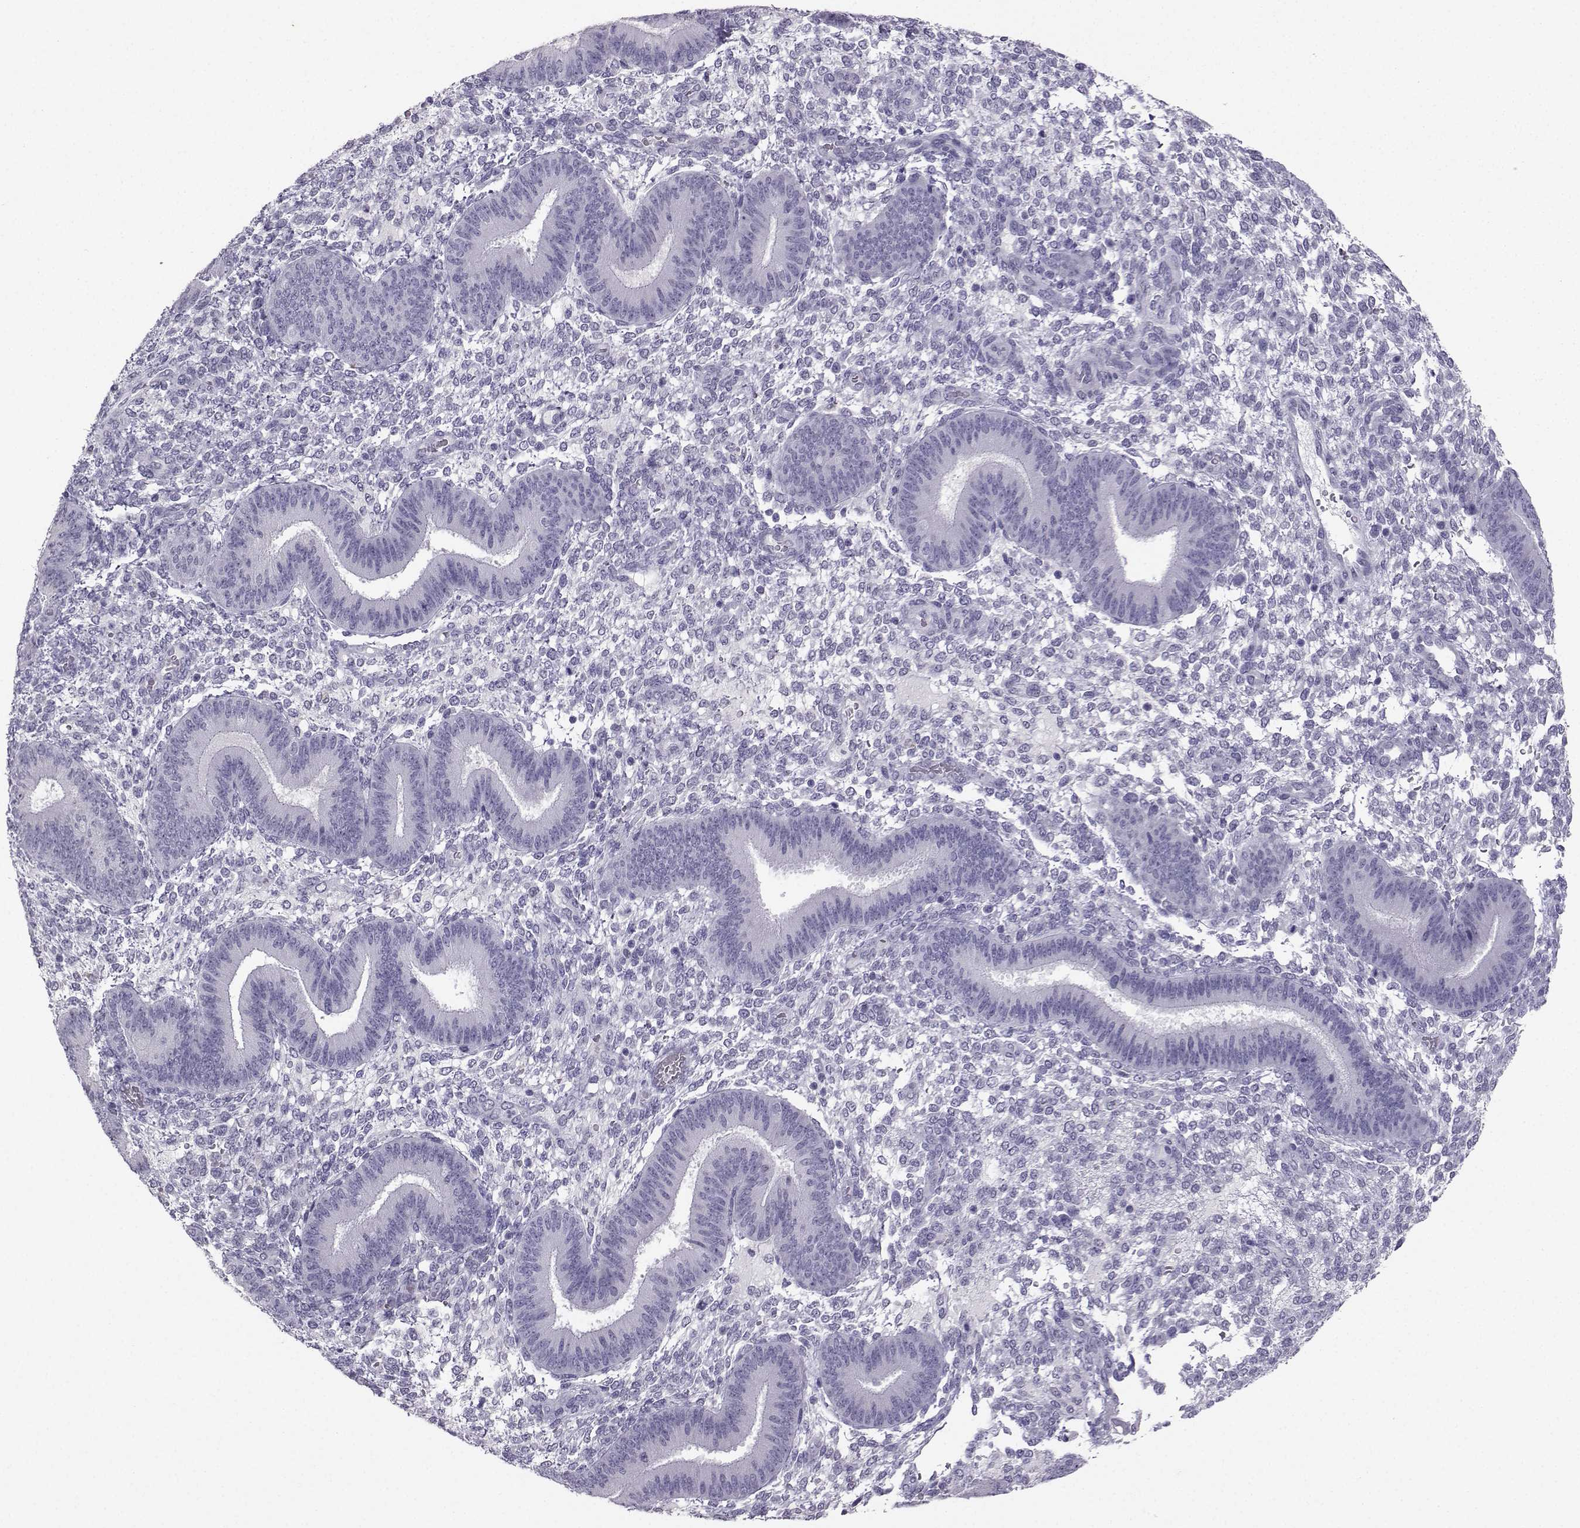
{"staining": {"intensity": "negative", "quantity": "none", "location": "none"}, "tissue": "endometrium", "cell_type": "Cells in endometrial stroma", "image_type": "normal", "snomed": [{"axis": "morphology", "description": "Normal tissue, NOS"}, {"axis": "topography", "description": "Endometrium"}], "caption": "This is an immunohistochemistry image of normal endometrium. There is no staining in cells in endometrial stroma.", "gene": "TBR1", "patient": {"sex": "female", "age": 39}}